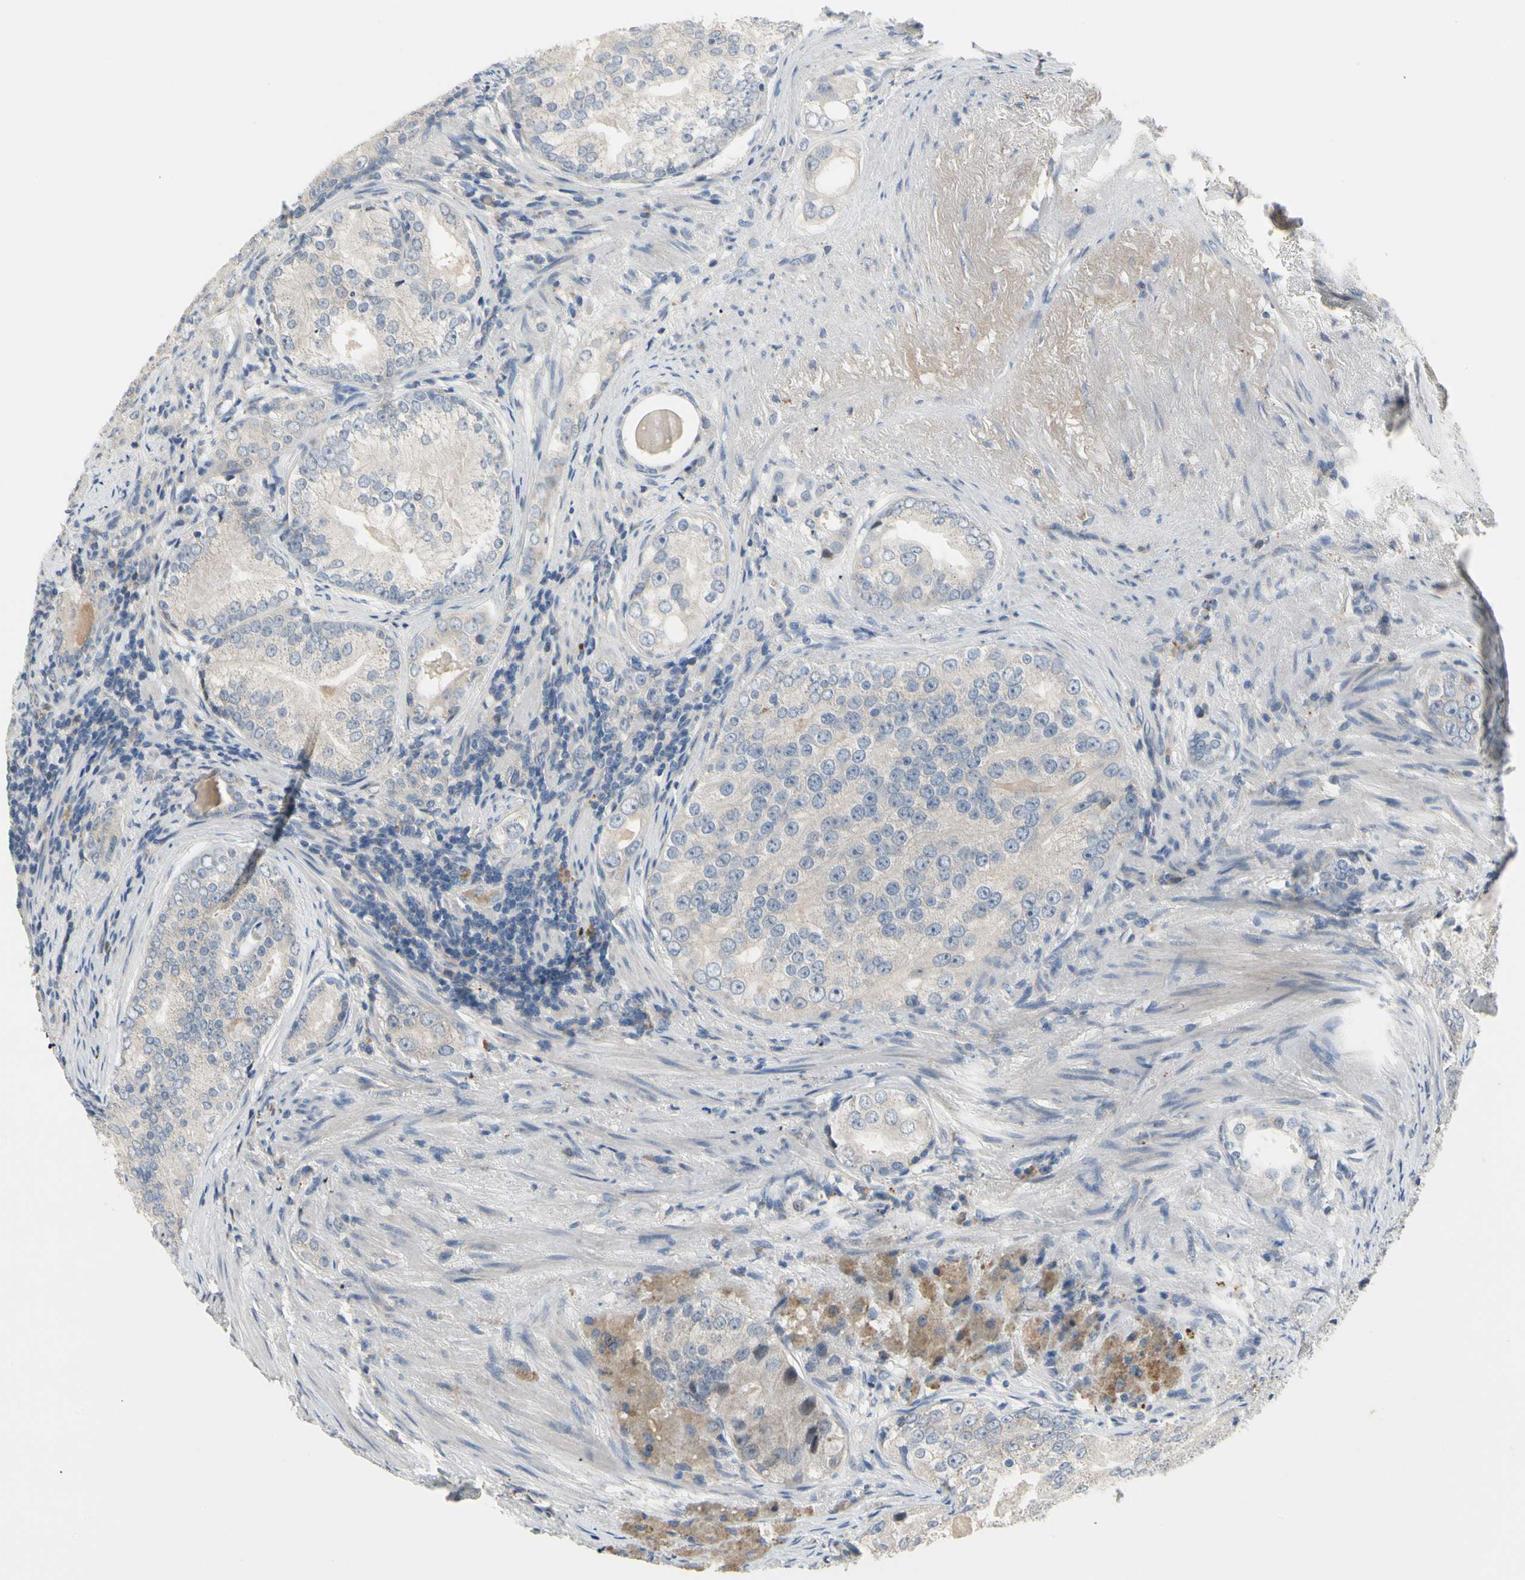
{"staining": {"intensity": "negative", "quantity": "none", "location": "none"}, "tissue": "prostate cancer", "cell_type": "Tumor cells", "image_type": "cancer", "snomed": [{"axis": "morphology", "description": "Adenocarcinoma, High grade"}, {"axis": "topography", "description": "Prostate"}], "caption": "There is no significant expression in tumor cells of high-grade adenocarcinoma (prostate).", "gene": "NFASC", "patient": {"sex": "male", "age": 66}}